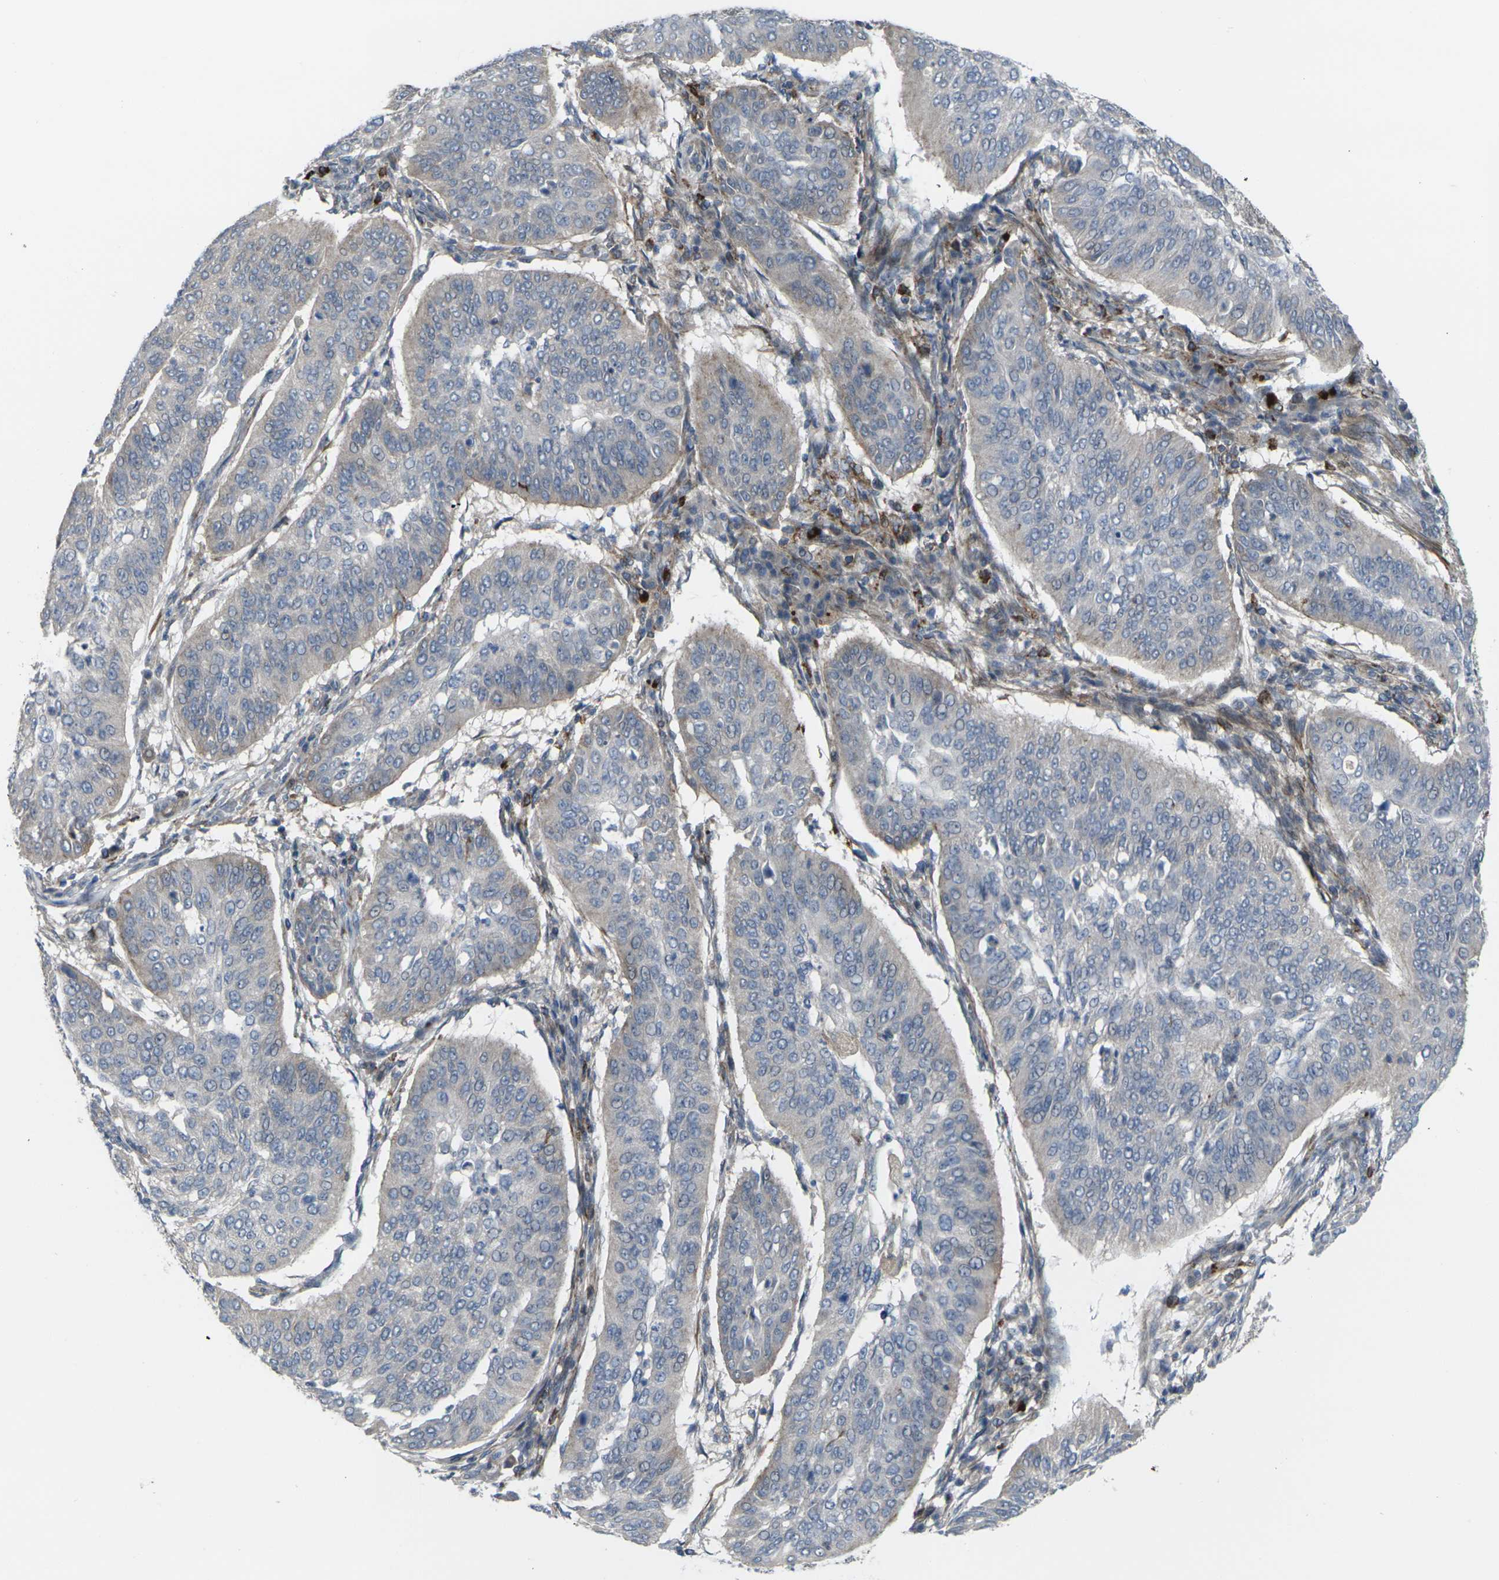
{"staining": {"intensity": "negative", "quantity": "none", "location": "none"}, "tissue": "cervical cancer", "cell_type": "Tumor cells", "image_type": "cancer", "snomed": [{"axis": "morphology", "description": "Normal tissue, NOS"}, {"axis": "morphology", "description": "Squamous cell carcinoma, NOS"}, {"axis": "topography", "description": "Cervix"}], "caption": "Cervical squamous cell carcinoma stained for a protein using immunohistochemistry shows no expression tumor cells.", "gene": "CCR10", "patient": {"sex": "female", "age": 39}}